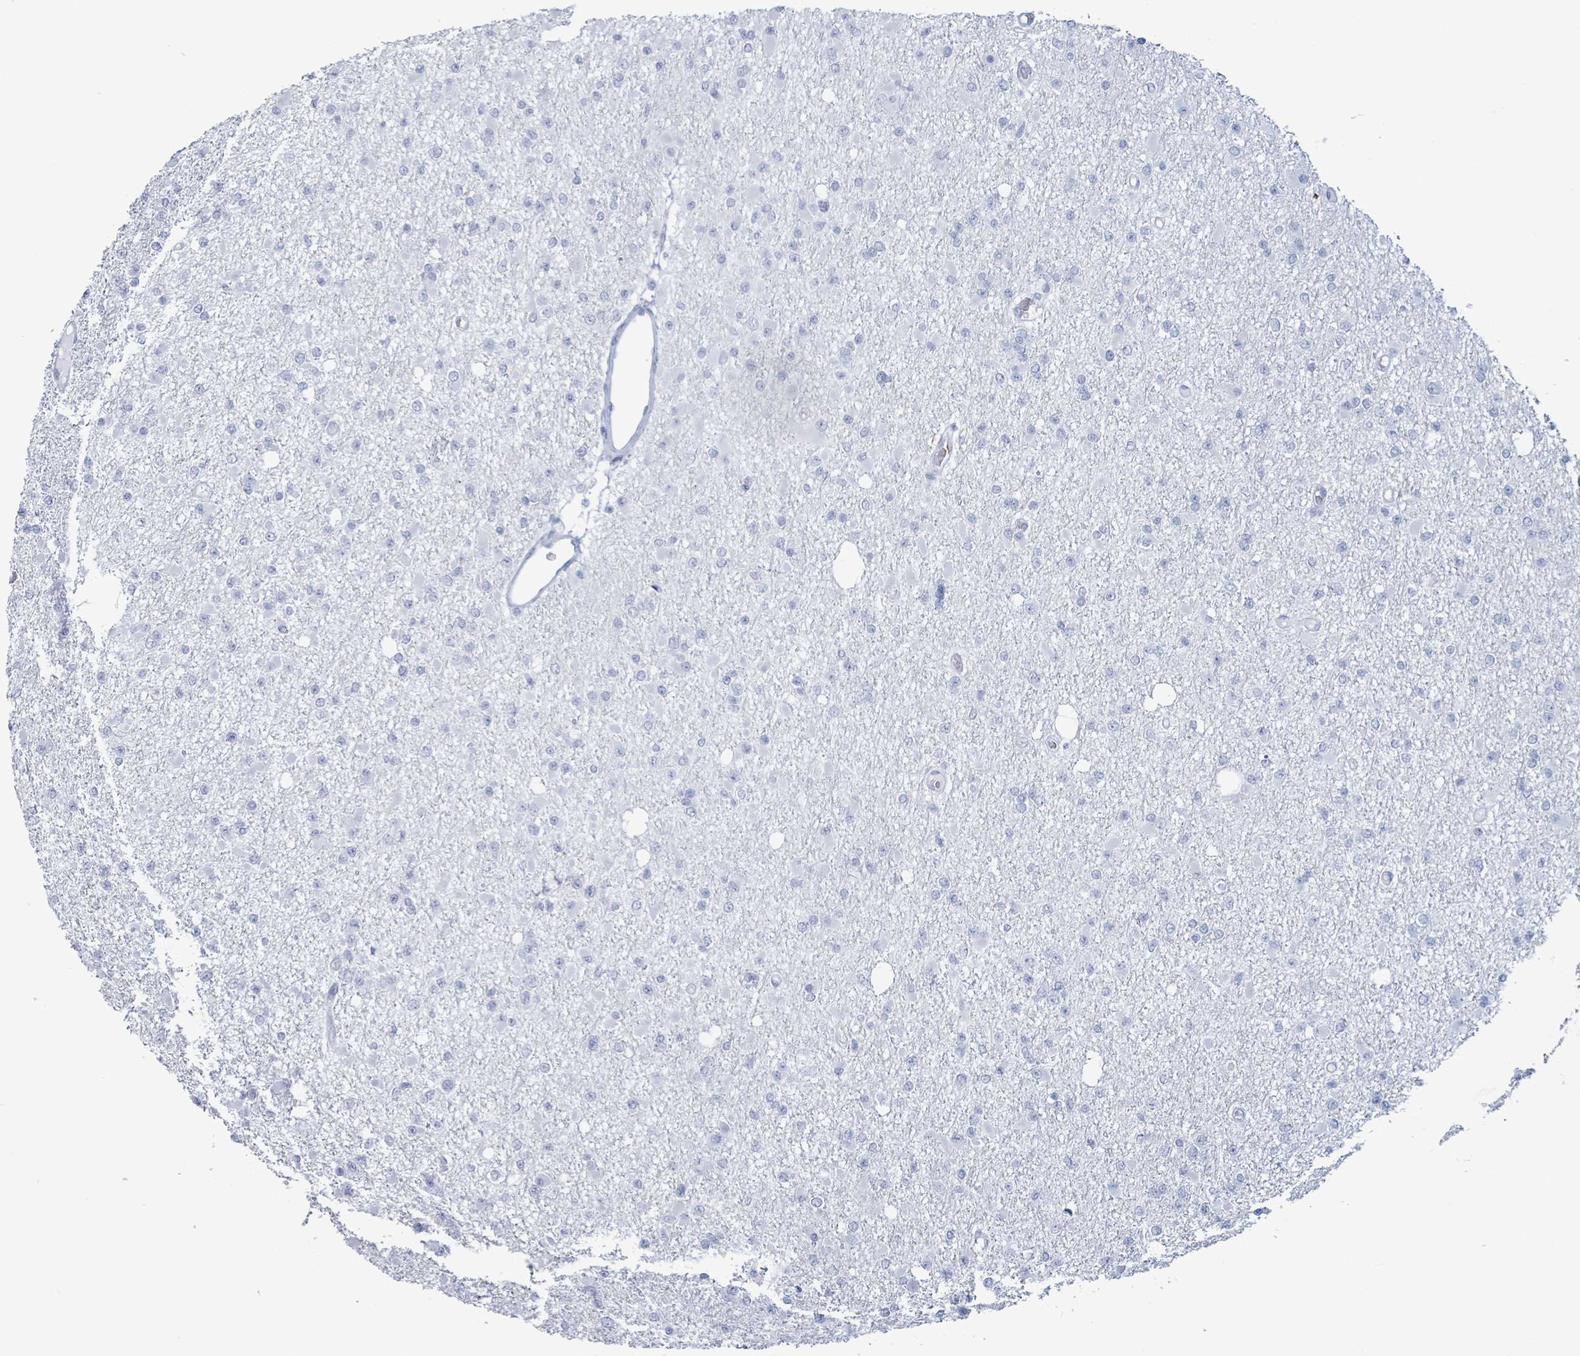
{"staining": {"intensity": "negative", "quantity": "none", "location": "none"}, "tissue": "glioma", "cell_type": "Tumor cells", "image_type": "cancer", "snomed": [{"axis": "morphology", "description": "Glioma, malignant, Low grade"}, {"axis": "topography", "description": "Brain"}], "caption": "Micrograph shows no protein positivity in tumor cells of glioma tissue.", "gene": "KRT8", "patient": {"sex": "female", "age": 22}}